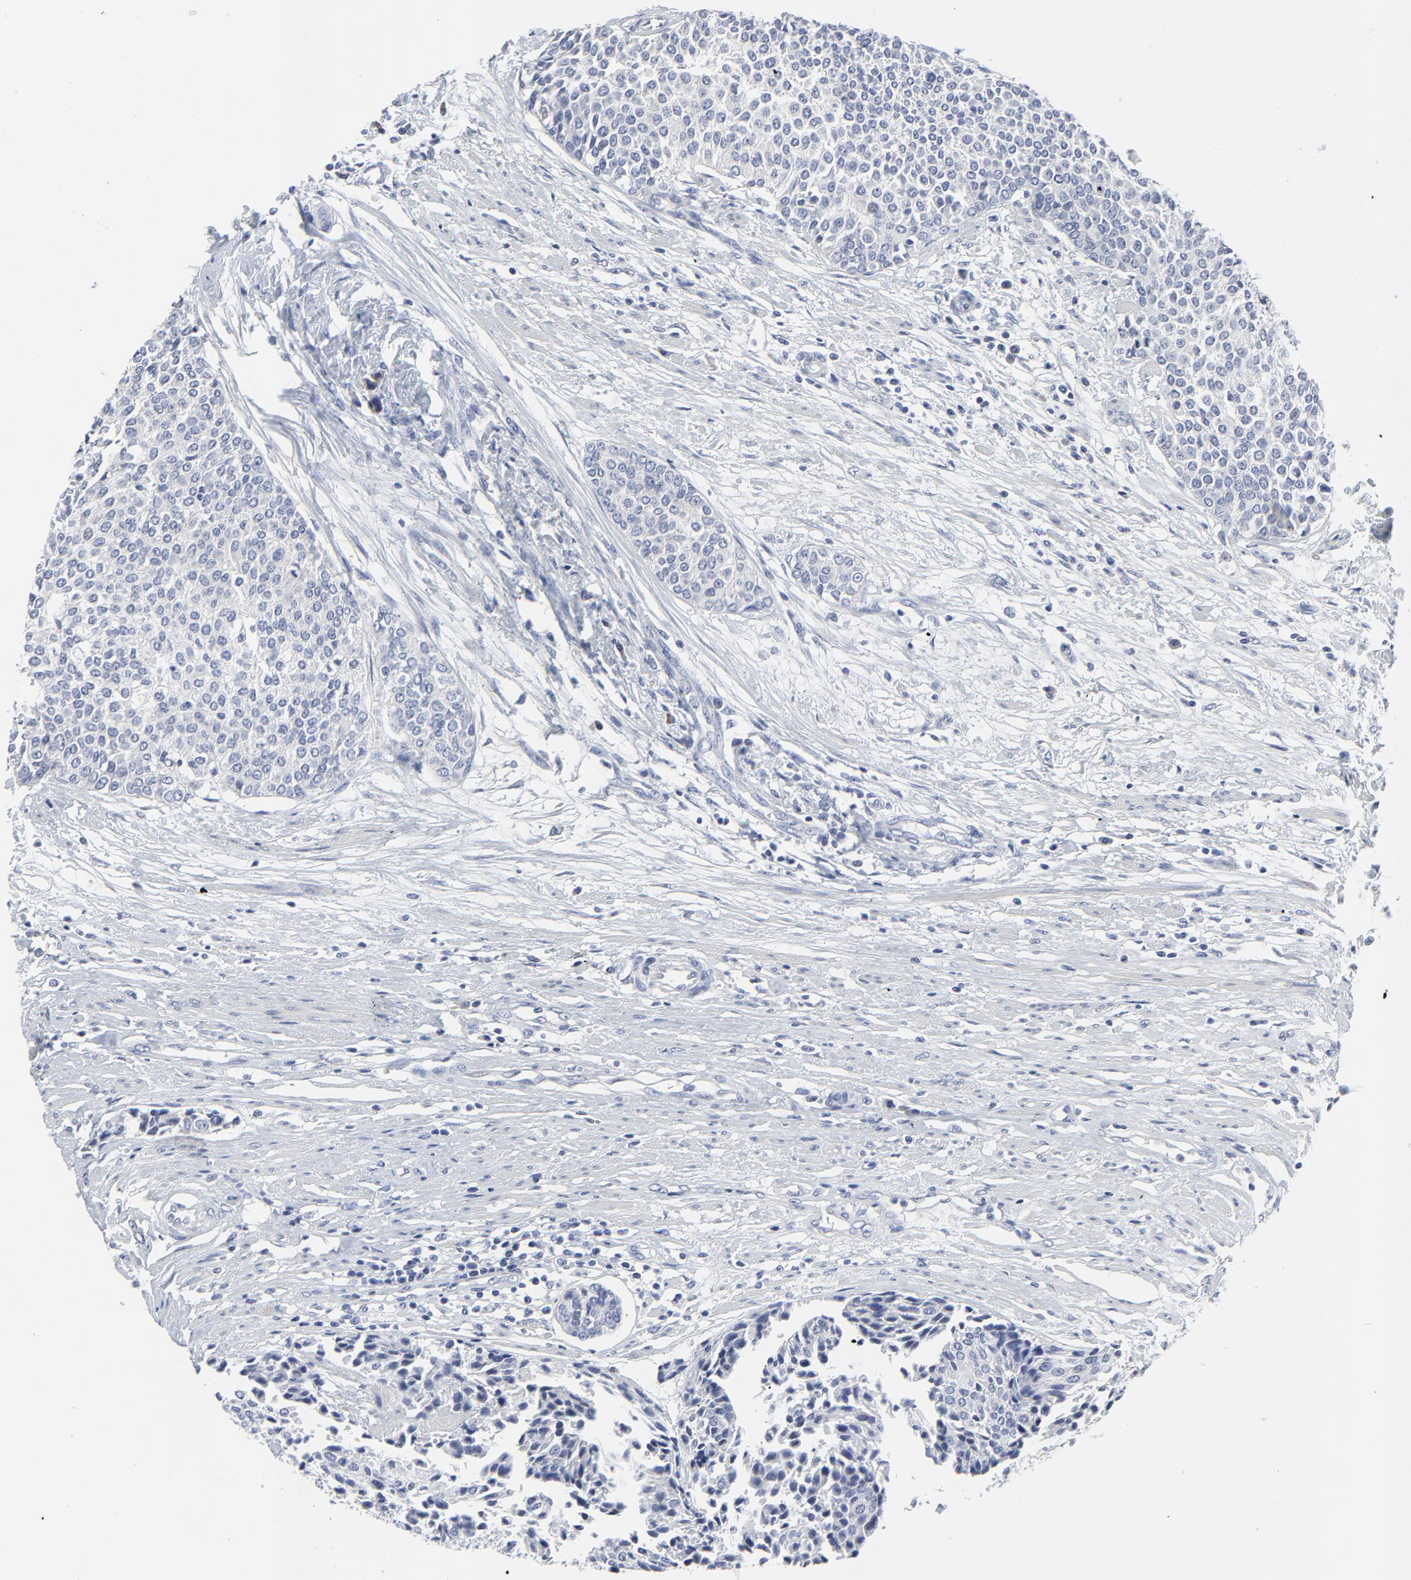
{"staining": {"intensity": "negative", "quantity": "none", "location": "none"}, "tissue": "urothelial cancer", "cell_type": "Tumor cells", "image_type": "cancer", "snomed": [{"axis": "morphology", "description": "Urothelial carcinoma, Low grade"}, {"axis": "topography", "description": "Urinary bladder"}], "caption": "This is an IHC photomicrograph of low-grade urothelial carcinoma. There is no staining in tumor cells.", "gene": "NLGN3", "patient": {"sex": "female", "age": 73}}